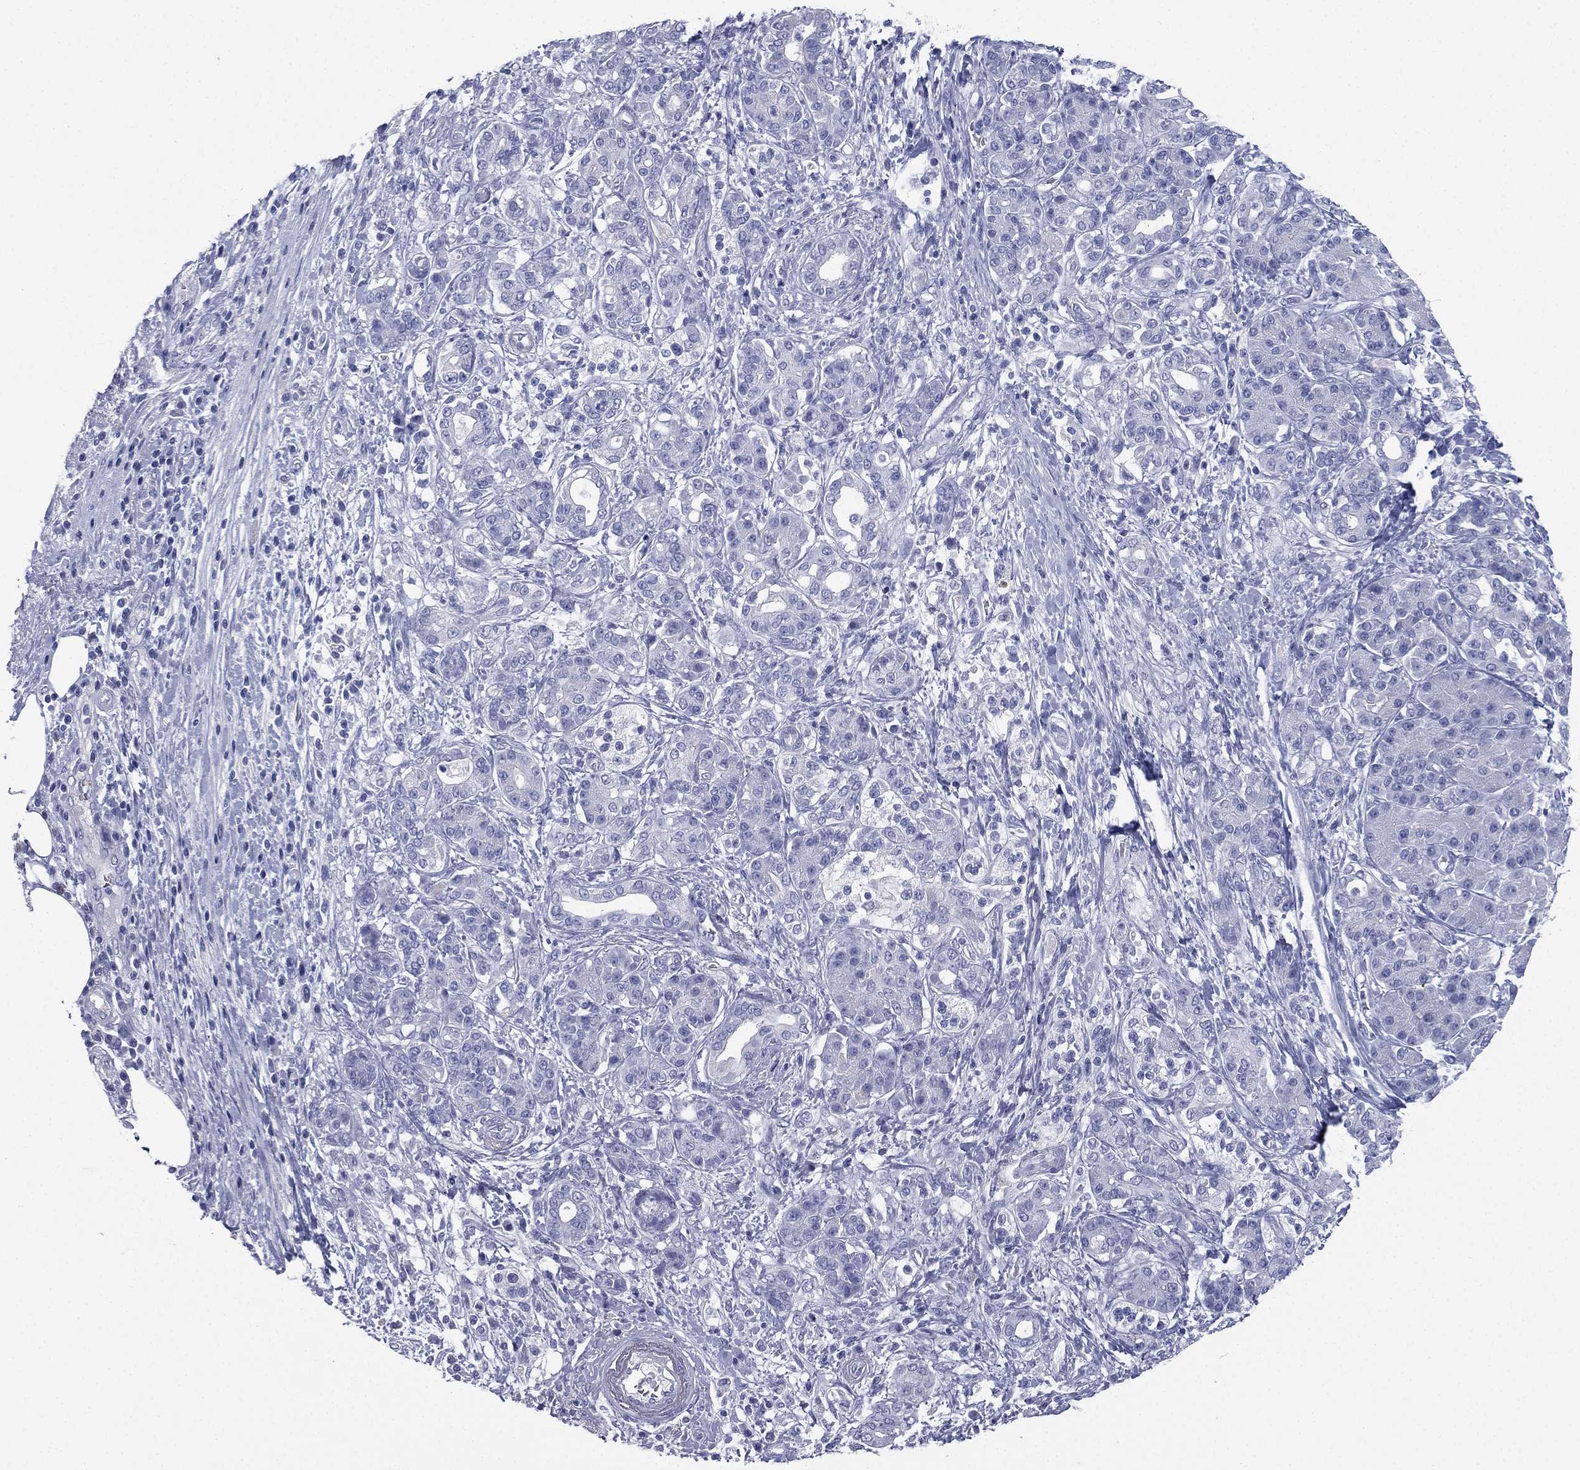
{"staining": {"intensity": "negative", "quantity": "none", "location": "none"}, "tissue": "pancreatic cancer", "cell_type": "Tumor cells", "image_type": "cancer", "snomed": [{"axis": "morphology", "description": "Adenocarcinoma, NOS"}, {"axis": "topography", "description": "Pancreas"}], "caption": "An immunohistochemistry (IHC) image of pancreatic cancer is shown. There is no staining in tumor cells of pancreatic cancer.", "gene": "FCER2", "patient": {"sex": "female", "age": 73}}